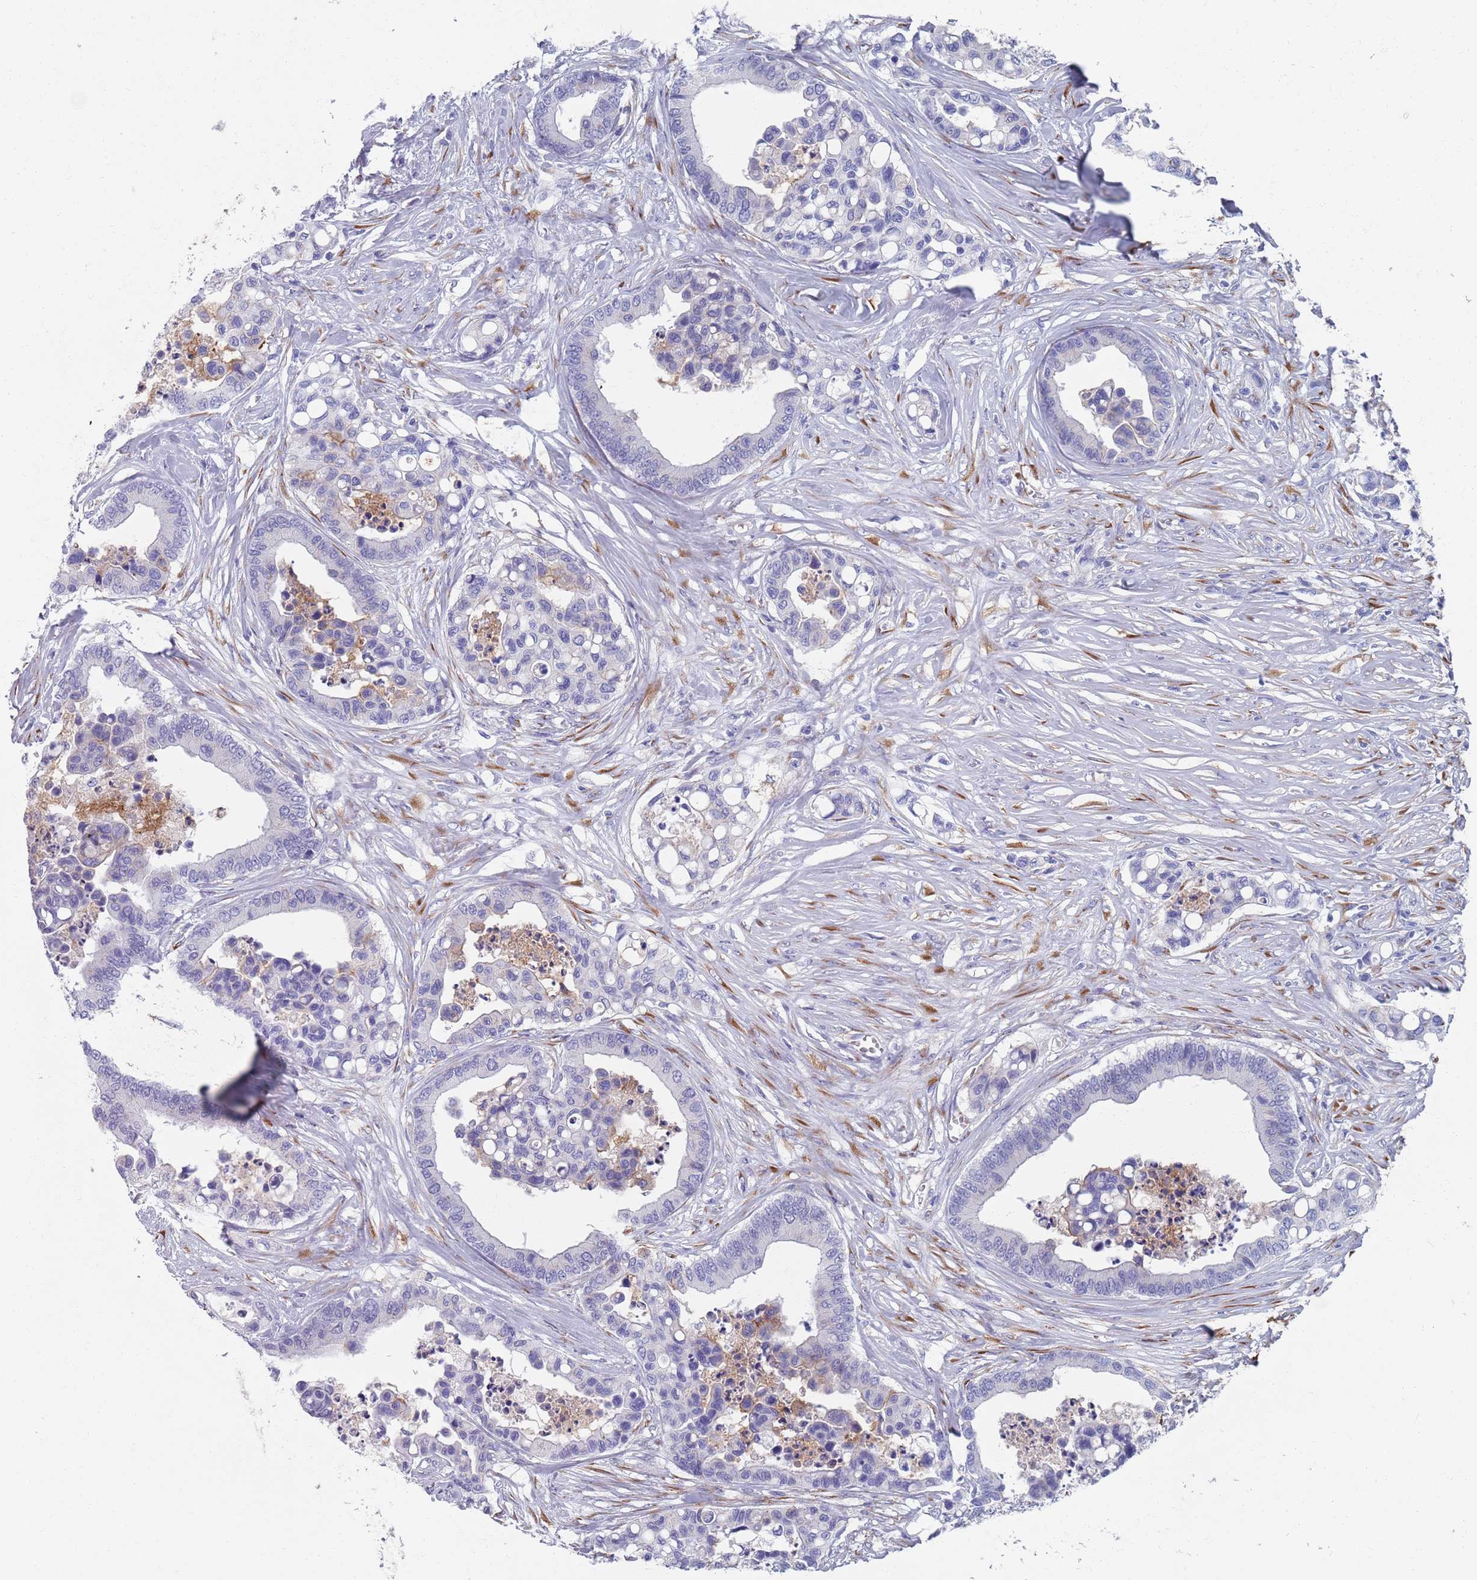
{"staining": {"intensity": "negative", "quantity": "none", "location": "none"}, "tissue": "colorectal cancer", "cell_type": "Tumor cells", "image_type": "cancer", "snomed": [{"axis": "morphology", "description": "Adenocarcinoma, NOS"}, {"axis": "topography", "description": "Colon"}], "caption": "Image shows no significant protein expression in tumor cells of colorectal cancer (adenocarcinoma).", "gene": "PLOD1", "patient": {"sex": "male", "age": 82}}